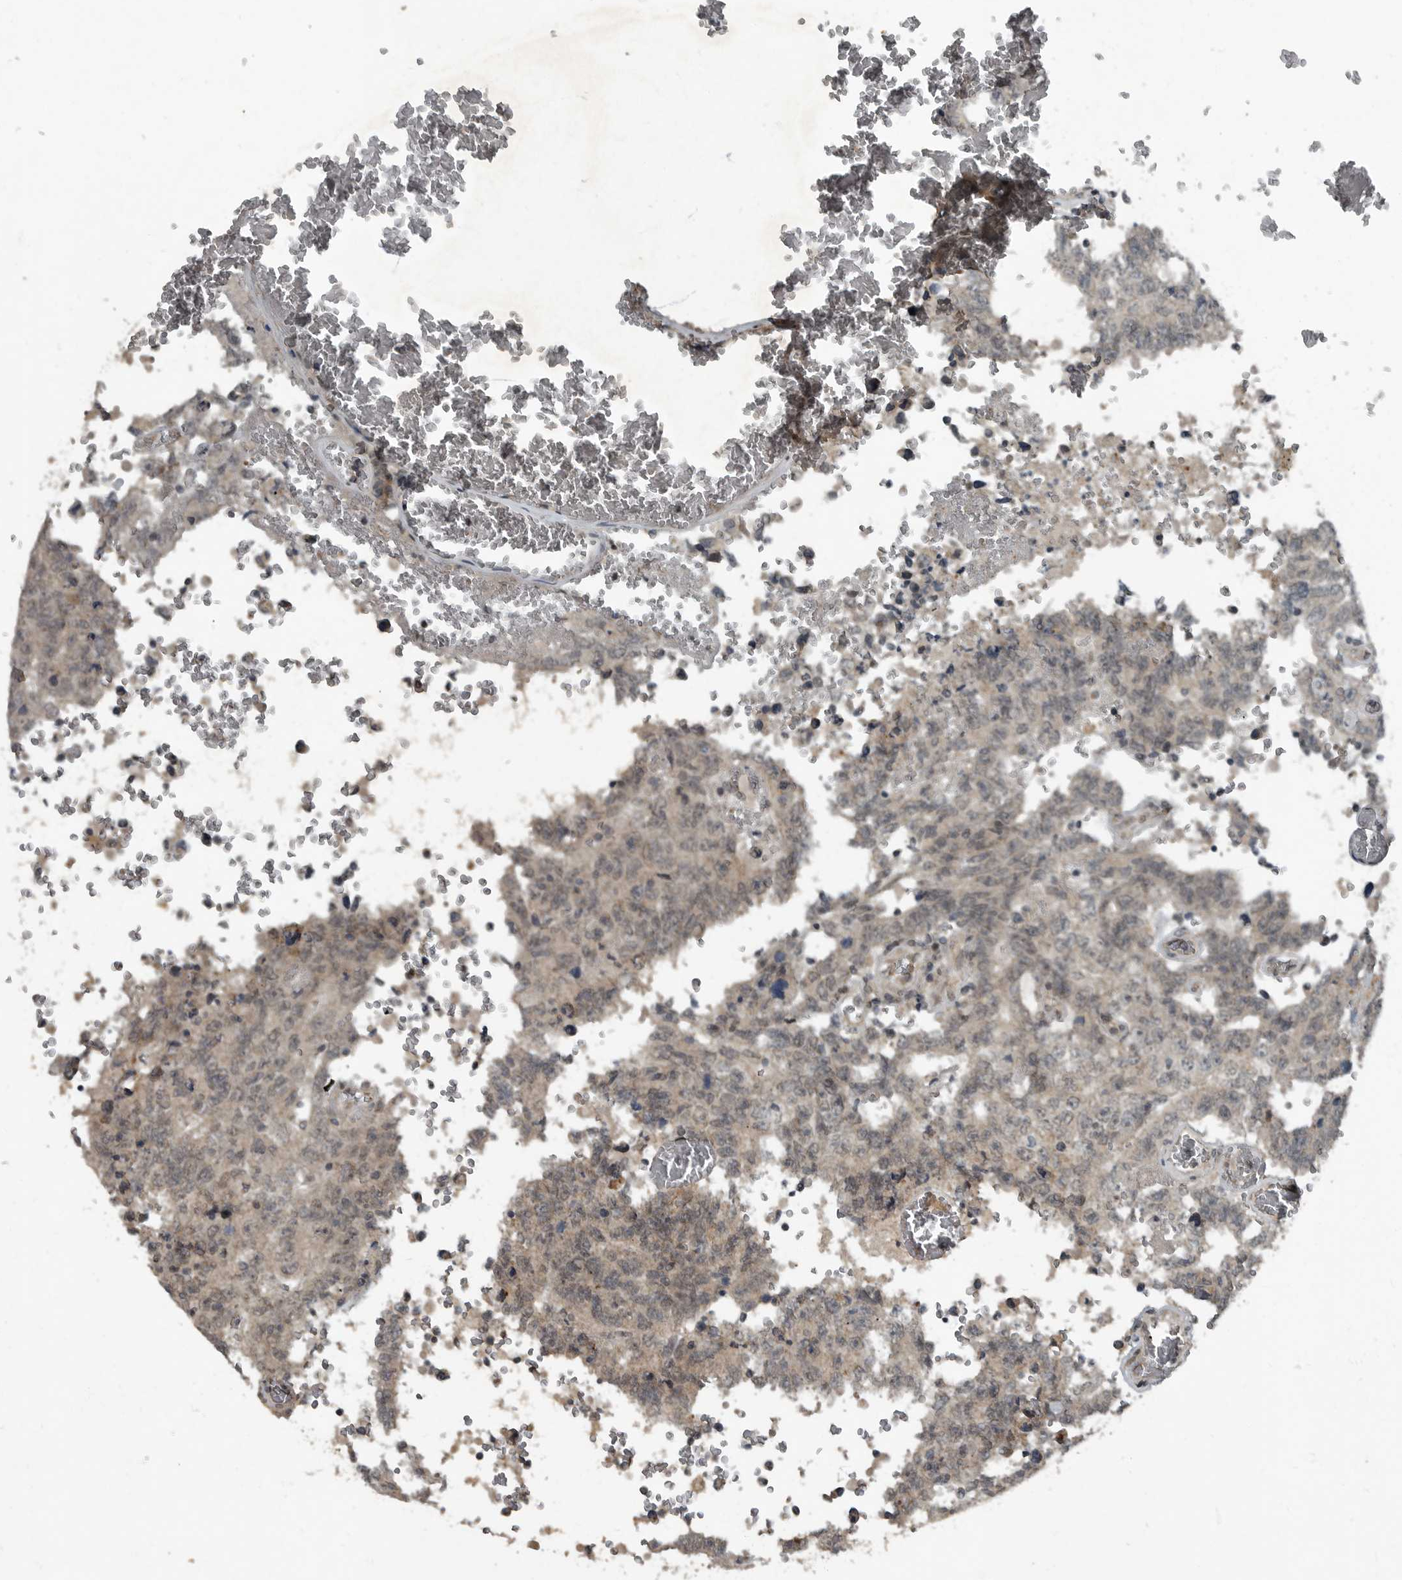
{"staining": {"intensity": "weak", "quantity": "<25%", "location": "cytoplasmic/membranous,nuclear"}, "tissue": "testis cancer", "cell_type": "Tumor cells", "image_type": "cancer", "snomed": [{"axis": "morphology", "description": "Carcinoma, Embryonal, NOS"}, {"axis": "topography", "description": "Testis"}], "caption": "Tumor cells show no significant staining in testis cancer. (DAB (3,3'-diaminobenzidine) immunohistochemistry visualized using brightfield microscopy, high magnification).", "gene": "FOXO1", "patient": {"sex": "male", "age": 26}}